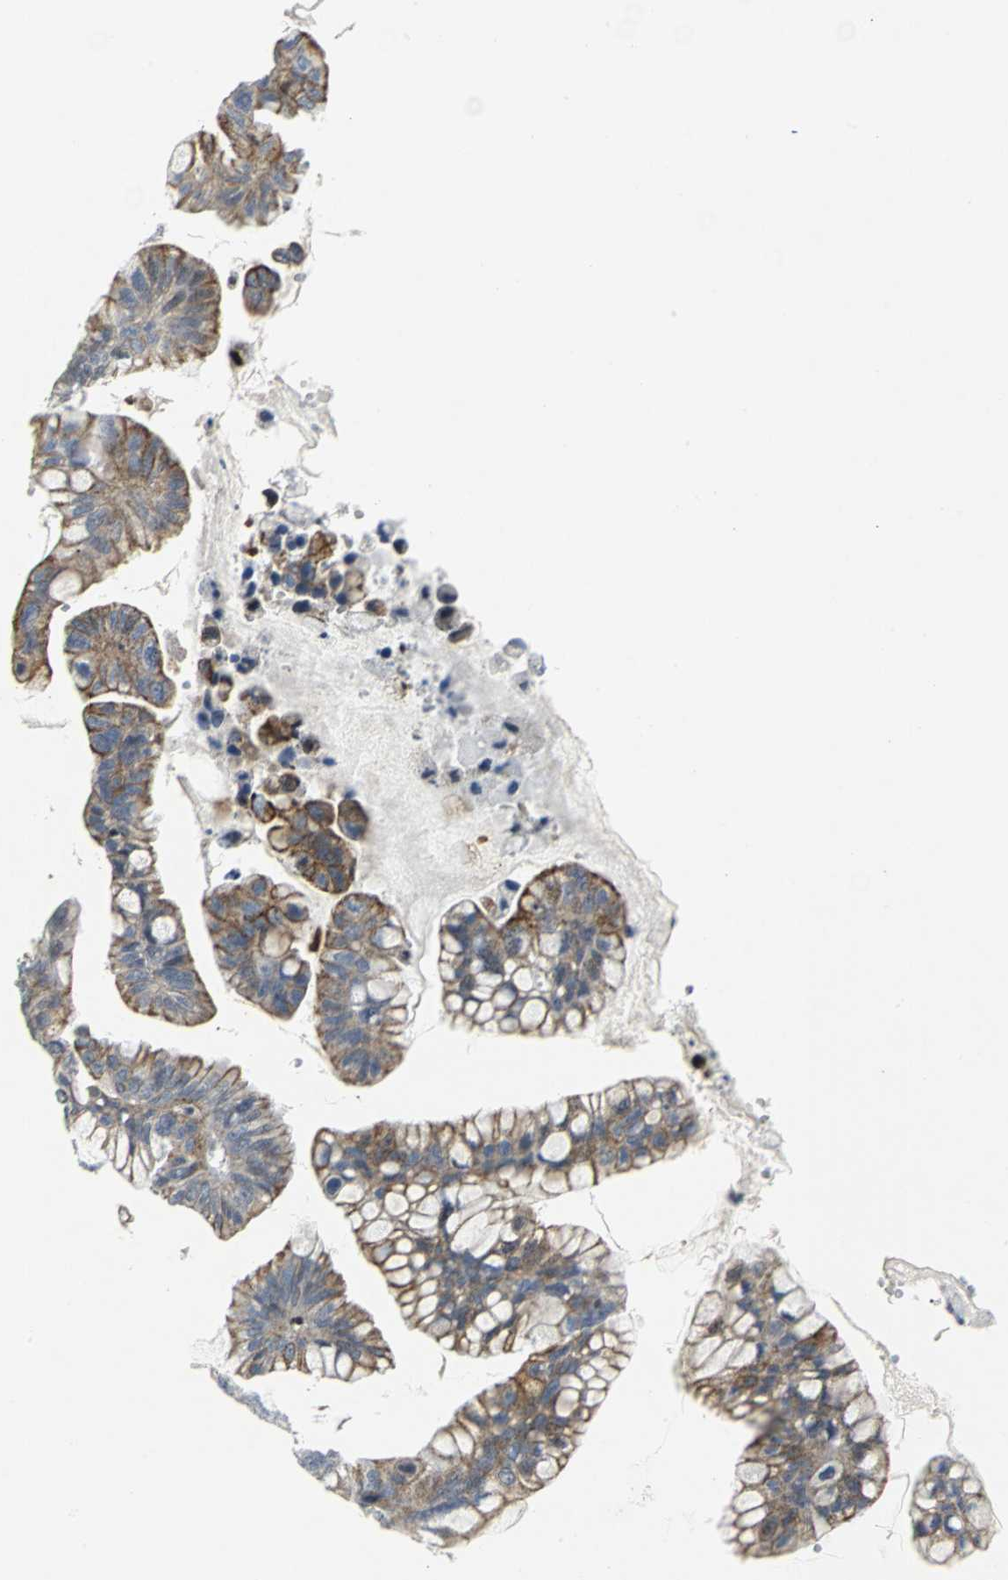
{"staining": {"intensity": "moderate", "quantity": "25%-75%", "location": "cytoplasmic/membranous"}, "tissue": "ovarian cancer", "cell_type": "Tumor cells", "image_type": "cancer", "snomed": [{"axis": "morphology", "description": "Cystadenocarcinoma, mucinous, NOS"}, {"axis": "topography", "description": "Ovary"}], "caption": "There is medium levels of moderate cytoplasmic/membranous staining in tumor cells of ovarian mucinous cystadenocarcinoma, as demonstrated by immunohistochemical staining (brown color).", "gene": "RPA1", "patient": {"sex": "female", "age": 36}}